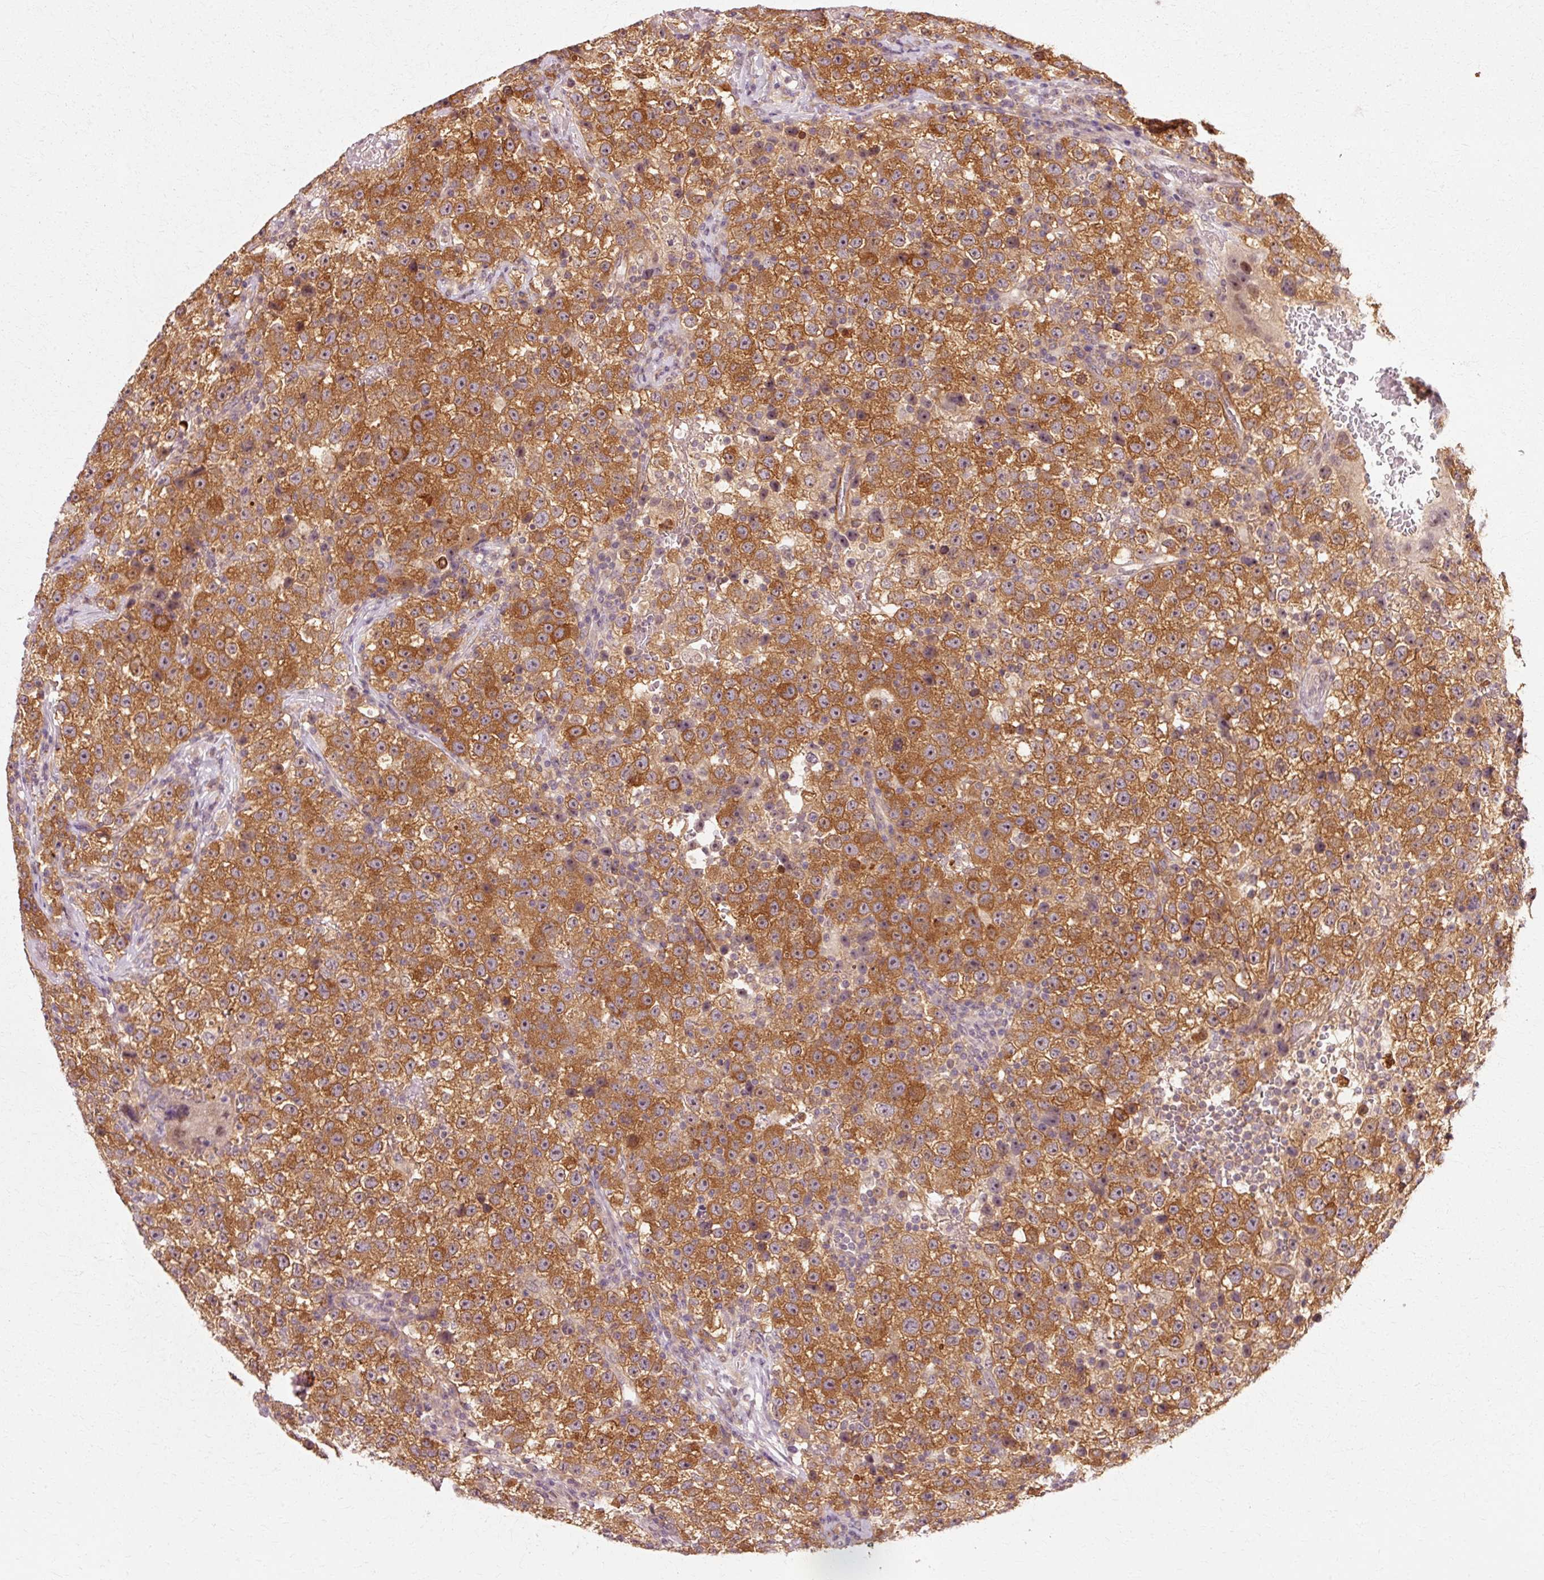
{"staining": {"intensity": "strong", "quantity": ">75%", "location": "cytoplasmic/membranous"}, "tissue": "testis cancer", "cell_type": "Tumor cells", "image_type": "cancer", "snomed": [{"axis": "morphology", "description": "Seminoma, NOS"}, {"axis": "topography", "description": "Testis"}], "caption": "Protein expression by immunohistochemistry (IHC) shows strong cytoplasmic/membranous staining in about >75% of tumor cells in seminoma (testis). The staining is performed using DAB brown chromogen to label protein expression. The nuclei are counter-stained blue using hematoxylin.", "gene": "RGPD5", "patient": {"sex": "male", "age": 22}}